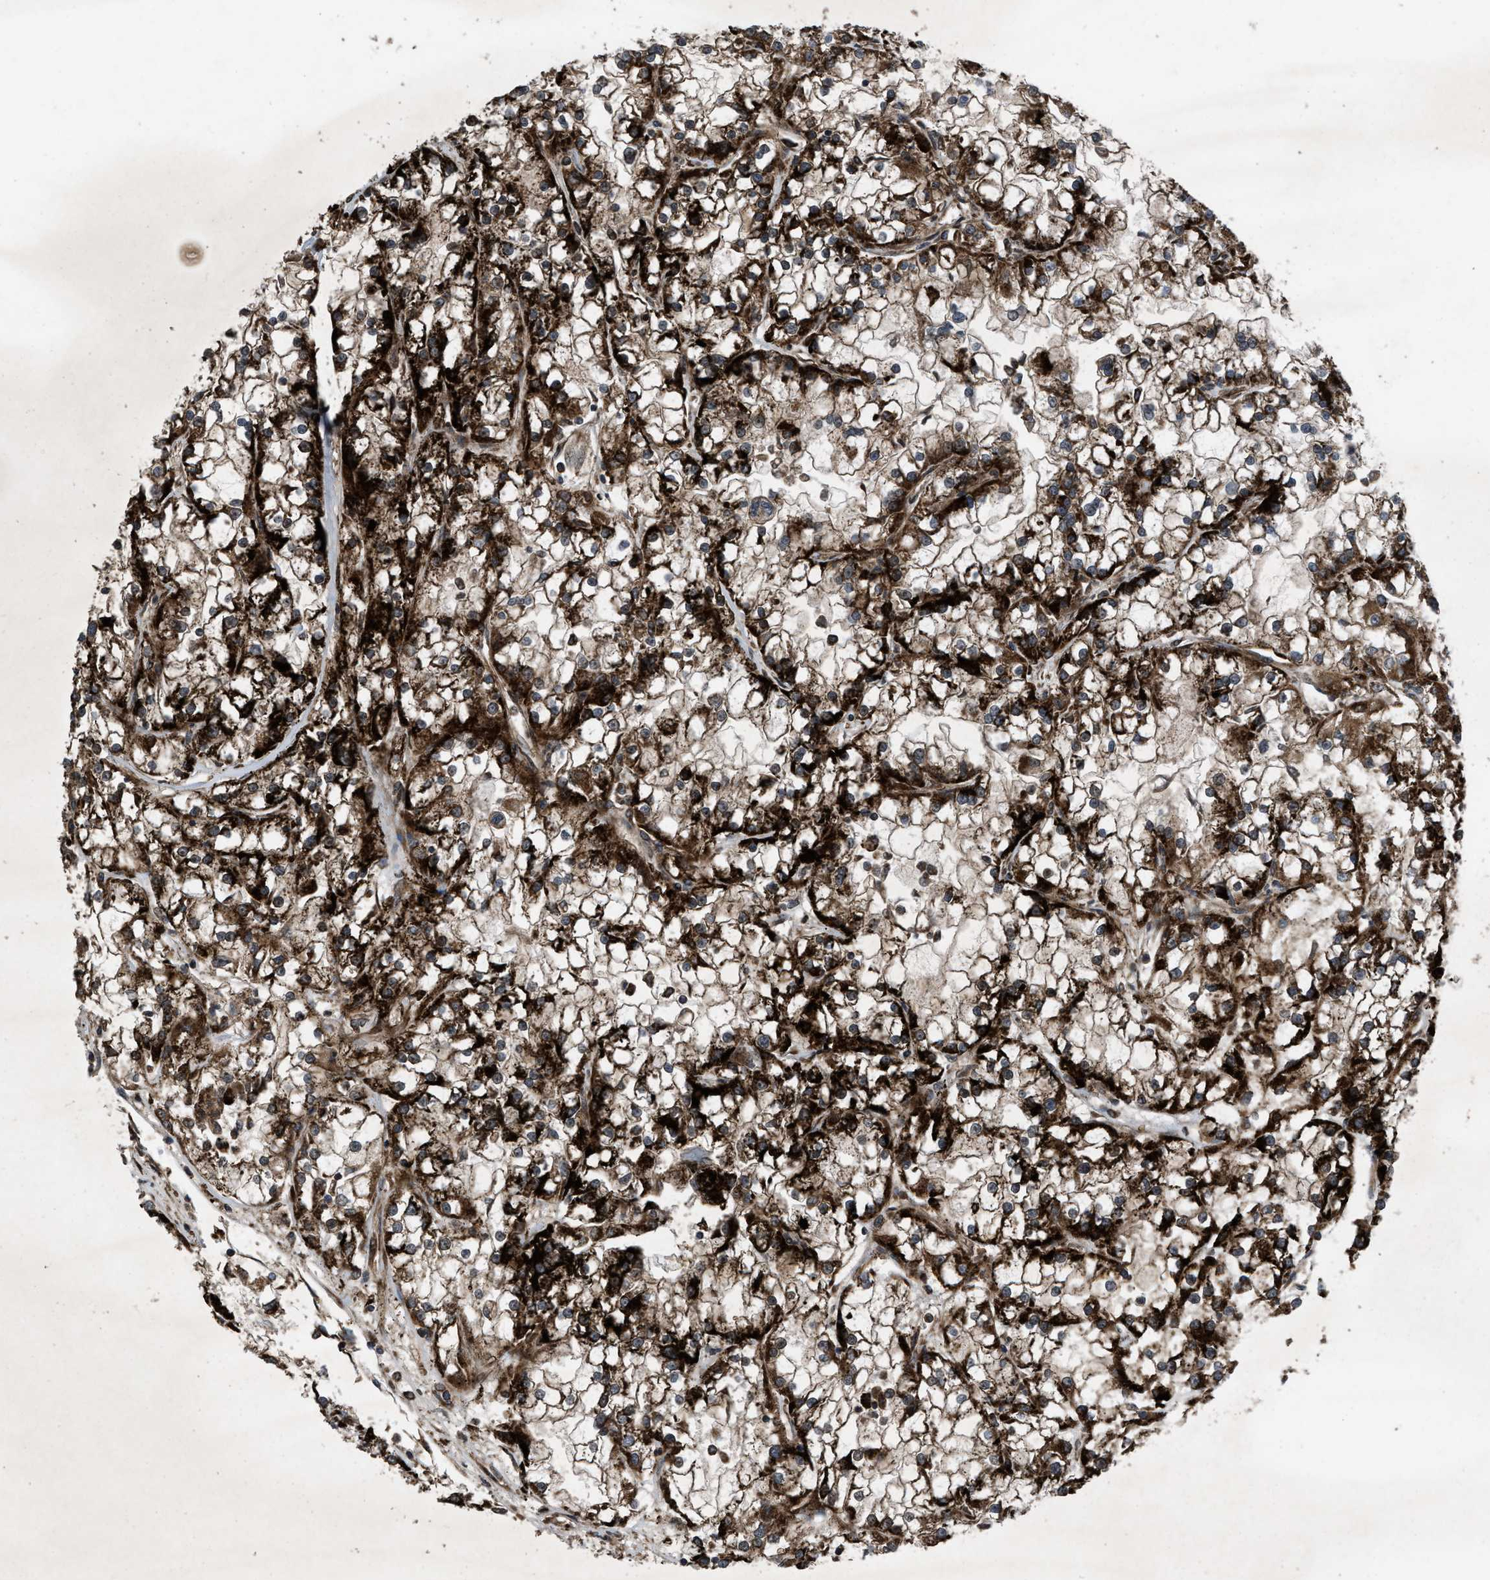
{"staining": {"intensity": "strong", "quantity": ">75%", "location": "cytoplasmic/membranous"}, "tissue": "renal cancer", "cell_type": "Tumor cells", "image_type": "cancer", "snomed": [{"axis": "morphology", "description": "Adenocarcinoma, NOS"}, {"axis": "topography", "description": "Kidney"}], "caption": "Human renal cancer (adenocarcinoma) stained with a protein marker demonstrates strong staining in tumor cells.", "gene": "PER3", "patient": {"sex": "female", "age": 52}}